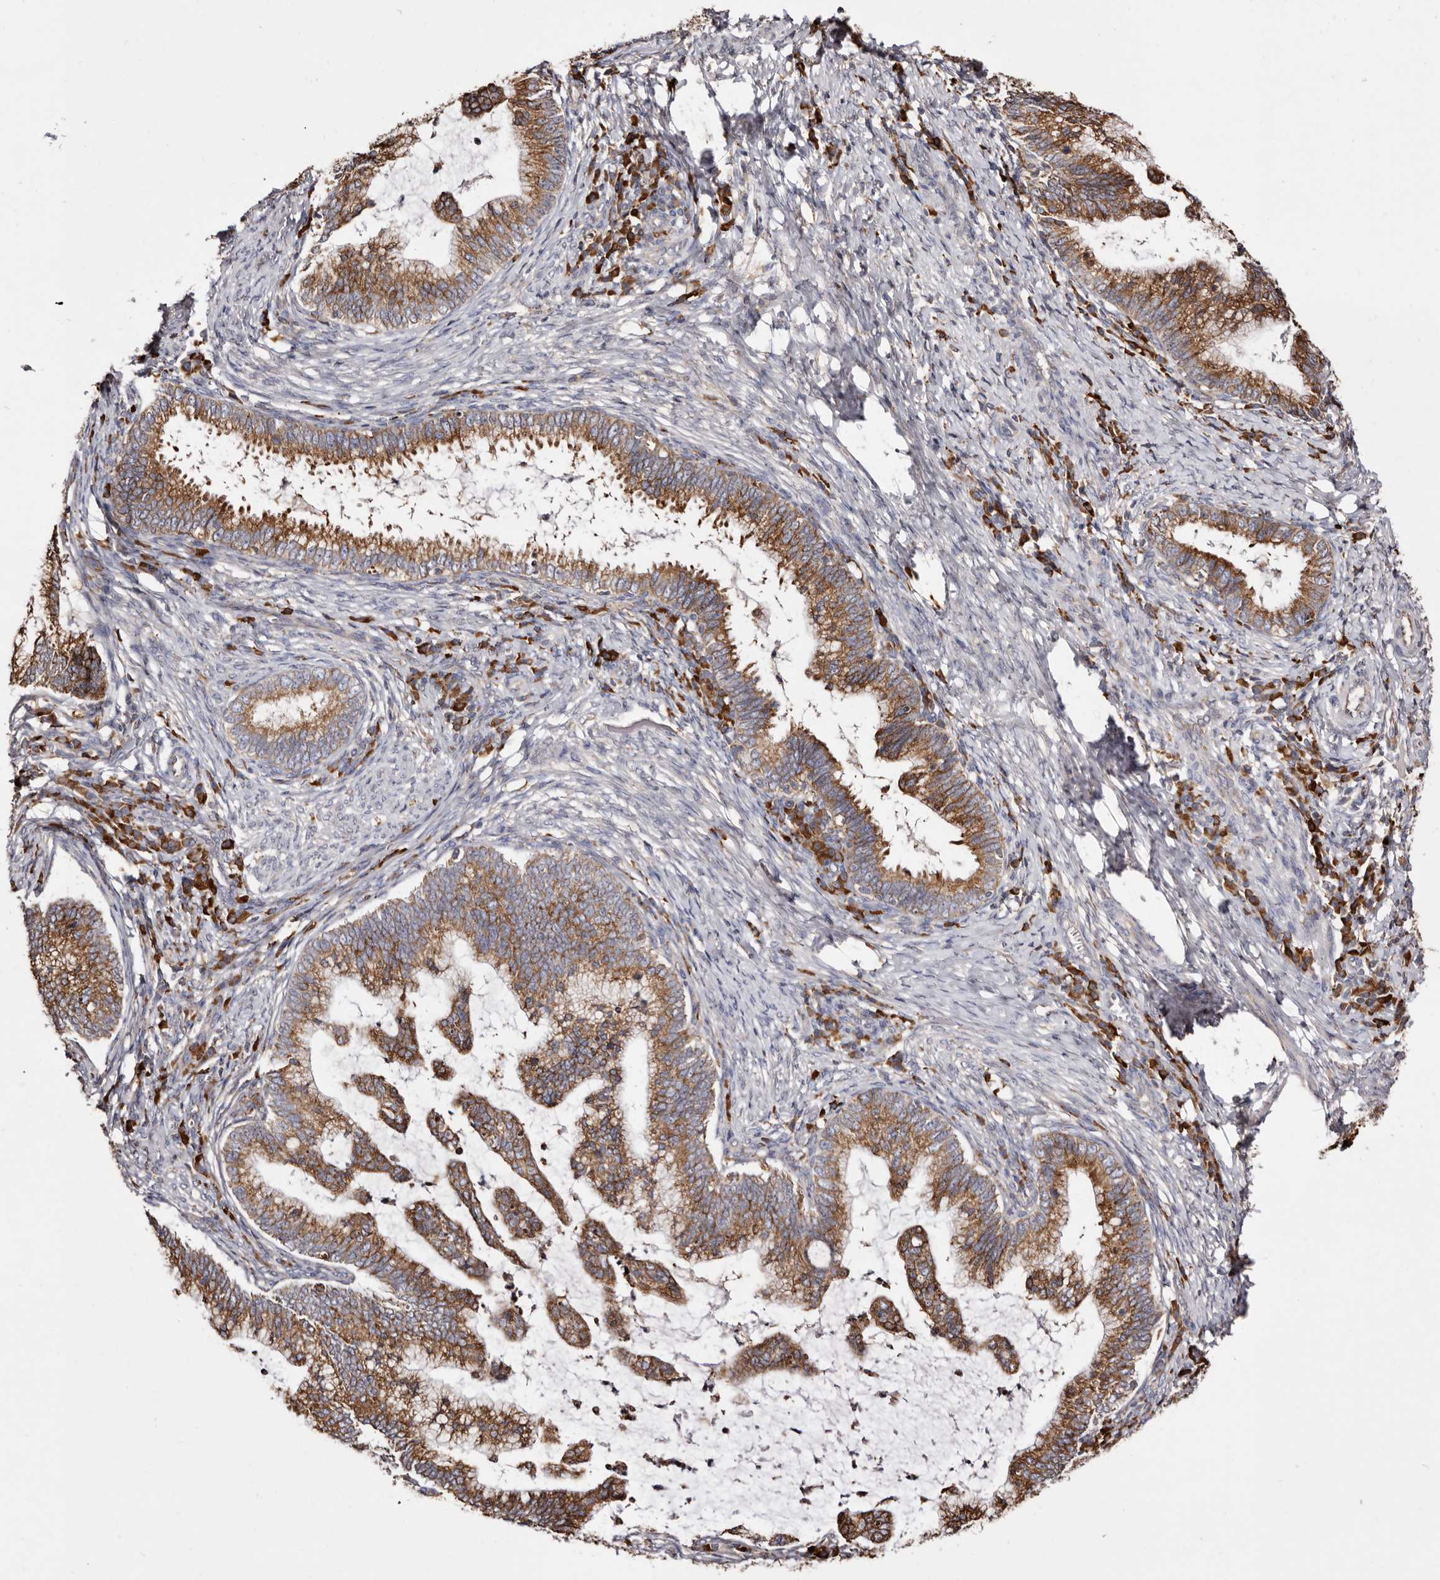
{"staining": {"intensity": "strong", "quantity": ">75%", "location": "cytoplasmic/membranous"}, "tissue": "cervical cancer", "cell_type": "Tumor cells", "image_type": "cancer", "snomed": [{"axis": "morphology", "description": "Adenocarcinoma, NOS"}, {"axis": "topography", "description": "Cervix"}], "caption": "Adenocarcinoma (cervical) was stained to show a protein in brown. There is high levels of strong cytoplasmic/membranous expression in approximately >75% of tumor cells. (Brightfield microscopy of DAB IHC at high magnification).", "gene": "ACBD6", "patient": {"sex": "female", "age": 36}}